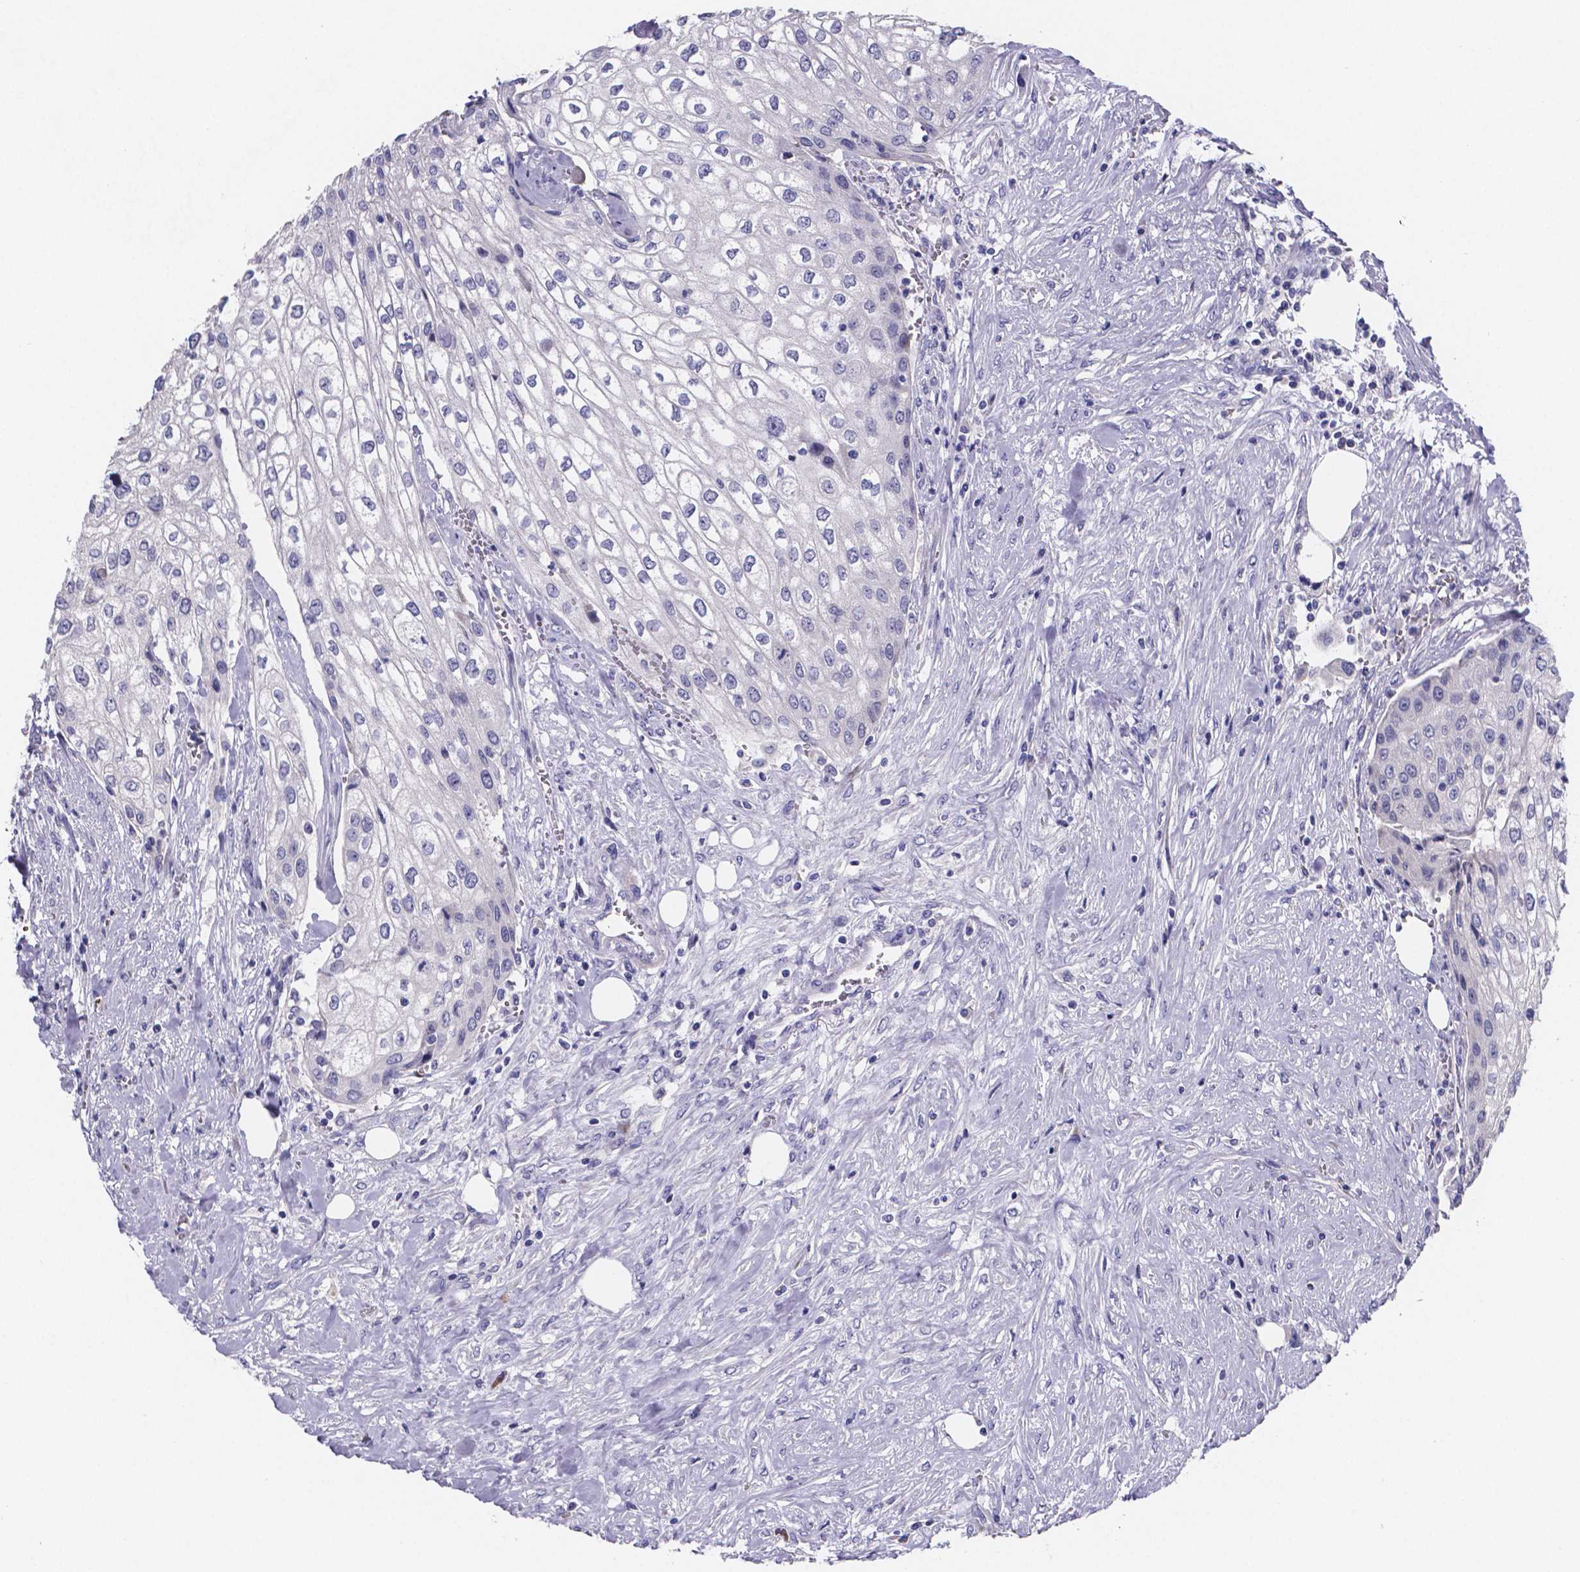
{"staining": {"intensity": "negative", "quantity": "none", "location": "none"}, "tissue": "urothelial cancer", "cell_type": "Tumor cells", "image_type": "cancer", "snomed": [{"axis": "morphology", "description": "Urothelial carcinoma, High grade"}, {"axis": "topography", "description": "Urinary bladder"}], "caption": "A photomicrograph of human urothelial carcinoma (high-grade) is negative for staining in tumor cells.", "gene": "GABRA3", "patient": {"sex": "male", "age": 62}}